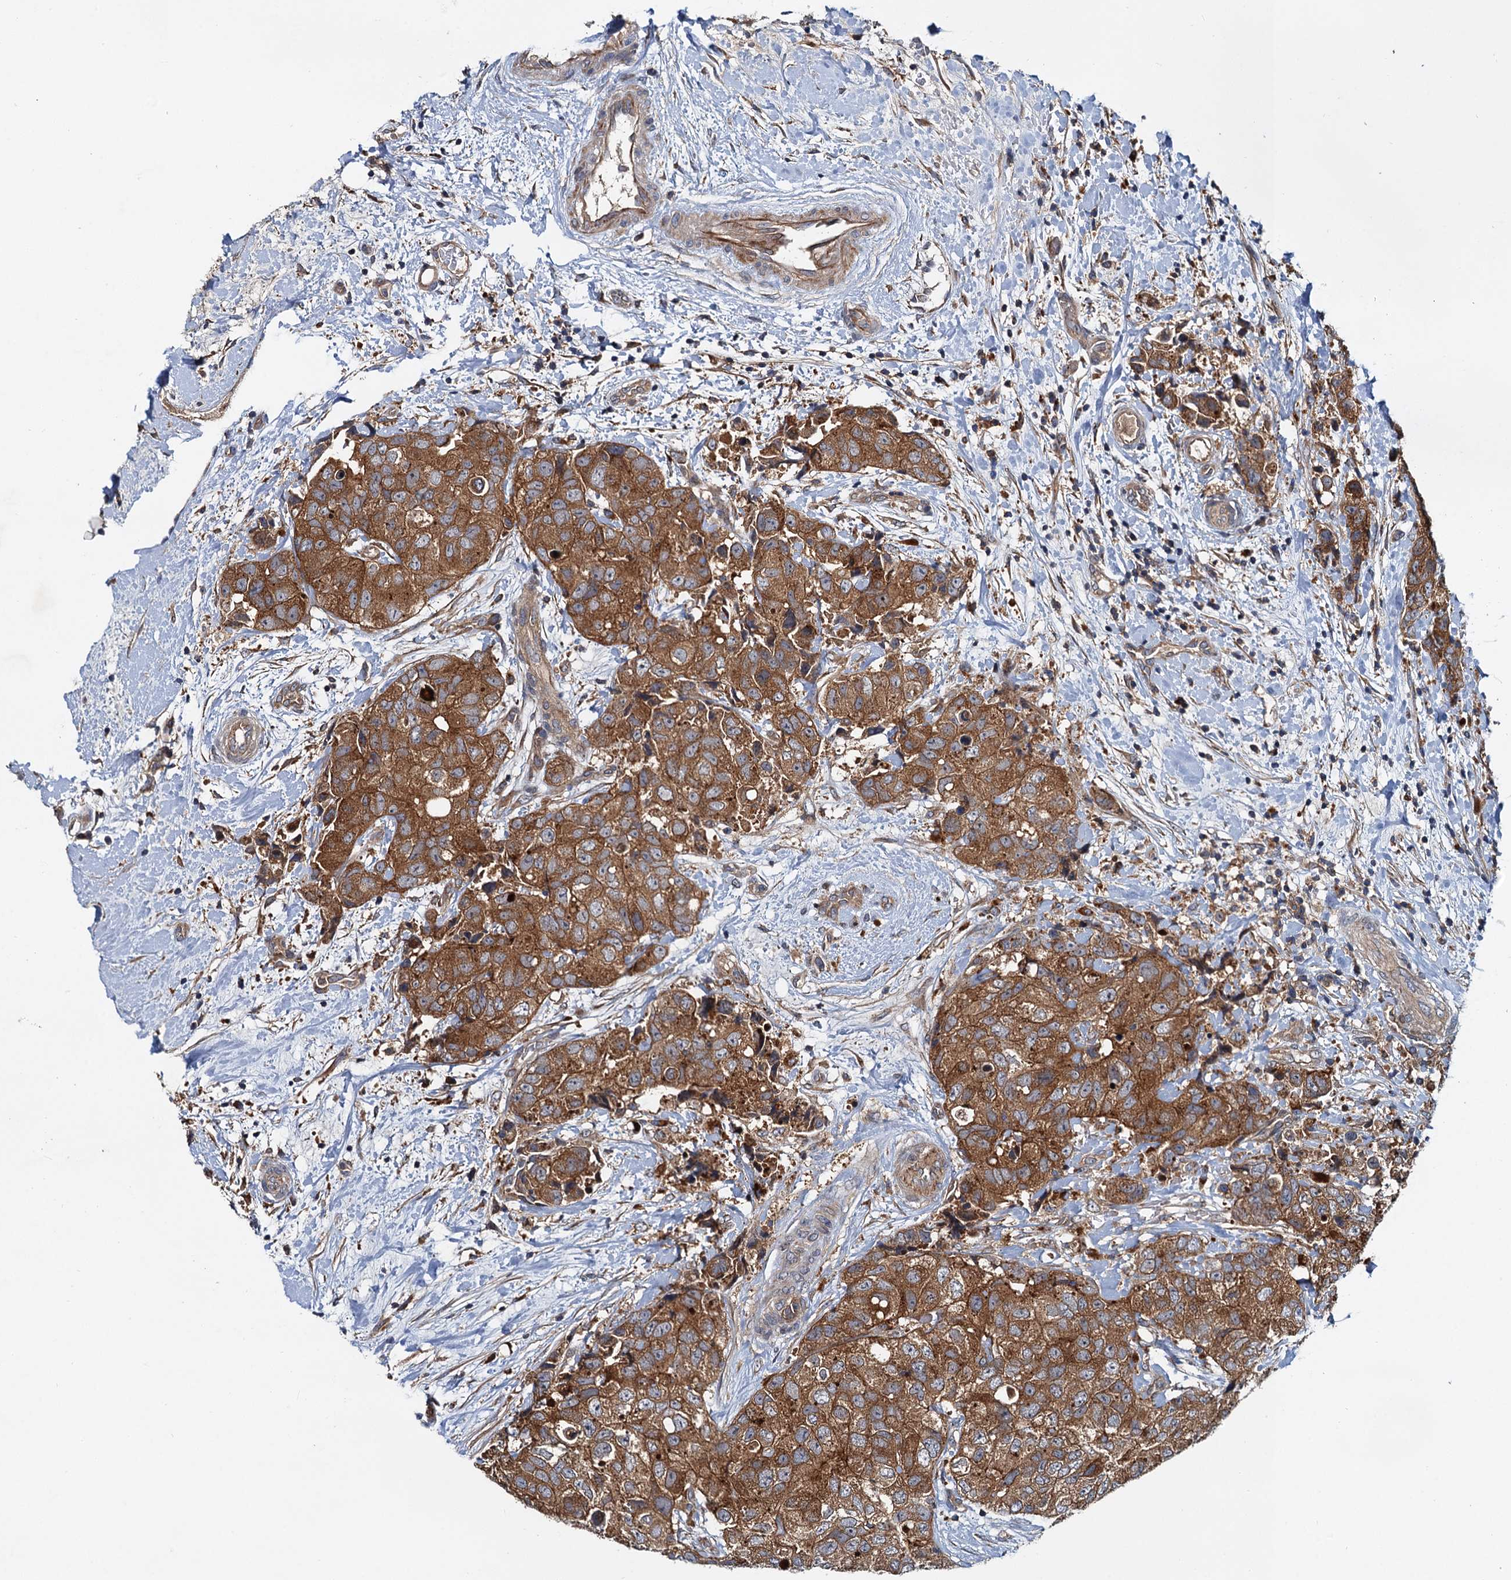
{"staining": {"intensity": "strong", "quantity": ">75%", "location": "cytoplasmic/membranous"}, "tissue": "breast cancer", "cell_type": "Tumor cells", "image_type": "cancer", "snomed": [{"axis": "morphology", "description": "Duct carcinoma"}, {"axis": "topography", "description": "Breast"}], "caption": "Immunohistochemical staining of breast cancer (invasive ductal carcinoma) displays strong cytoplasmic/membranous protein staining in approximately >75% of tumor cells.", "gene": "EFL1", "patient": {"sex": "female", "age": 62}}